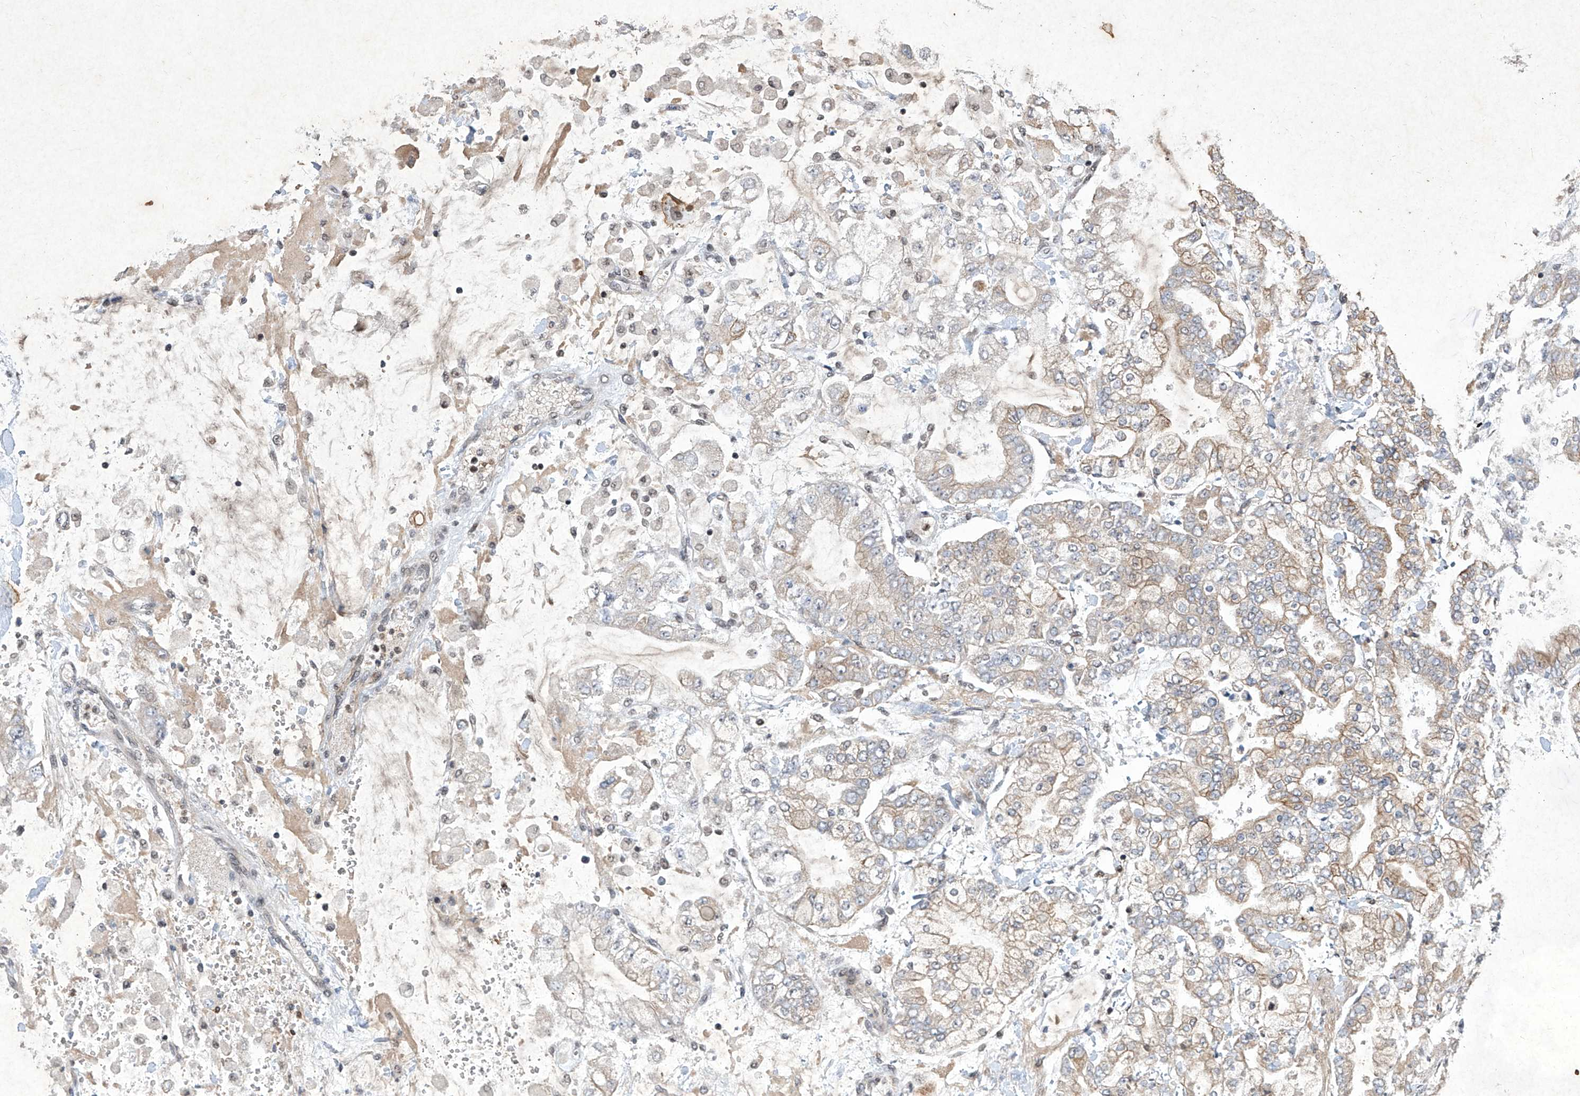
{"staining": {"intensity": "weak", "quantity": "<25%", "location": "cytoplasmic/membranous"}, "tissue": "stomach cancer", "cell_type": "Tumor cells", "image_type": "cancer", "snomed": [{"axis": "morphology", "description": "Normal tissue, NOS"}, {"axis": "morphology", "description": "Adenocarcinoma, NOS"}, {"axis": "topography", "description": "Stomach, upper"}, {"axis": "topography", "description": "Stomach"}], "caption": "Immunohistochemistry photomicrograph of stomach adenocarcinoma stained for a protein (brown), which displays no staining in tumor cells. The staining is performed using DAB (3,3'-diaminobenzidine) brown chromogen with nuclei counter-stained in using hematoxylin.", "gene": "IRF2", "patient": {"sex": "male", "age": 76}}